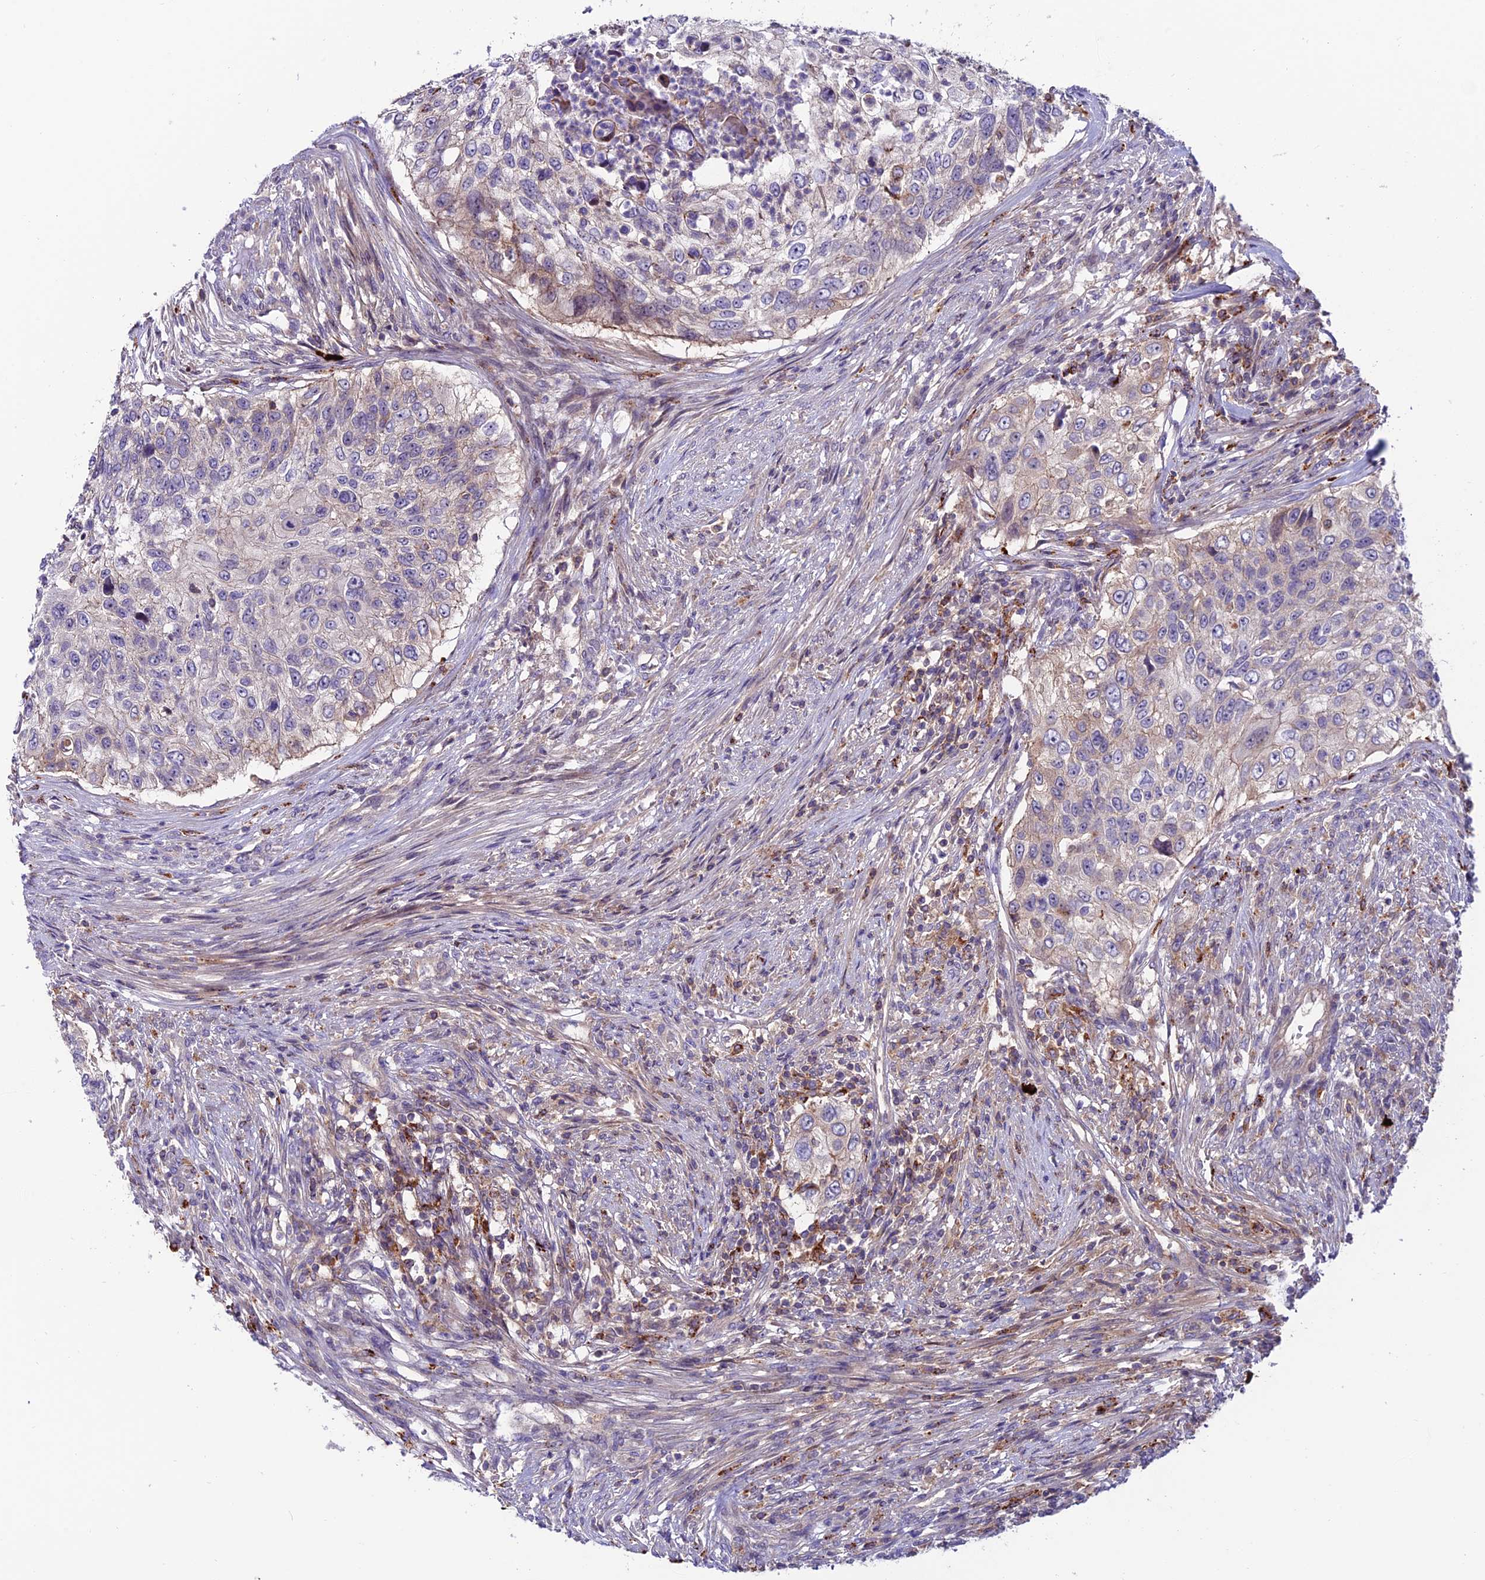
{"staining": {"intensity": "weak", "quantity": "<25%", "location": "cytoplasmic/membranous"}, "tissue": "urothelial cancer", "cell_type": "Tumor cells", "image_type": "cancer", "snomed": [{"axis": "morphology", "description": "Urothelial carcinoma, High grade"}, {"axis": "topography", "description": "Urinary bladder"}], "caption": "Immunohistochemical staining of human high-grade urothelial carcinoma demonstrates no significant expression in tumor cells.", "gene": "ARHGEF18", "patient": {"sex": "female", "age": 60}}